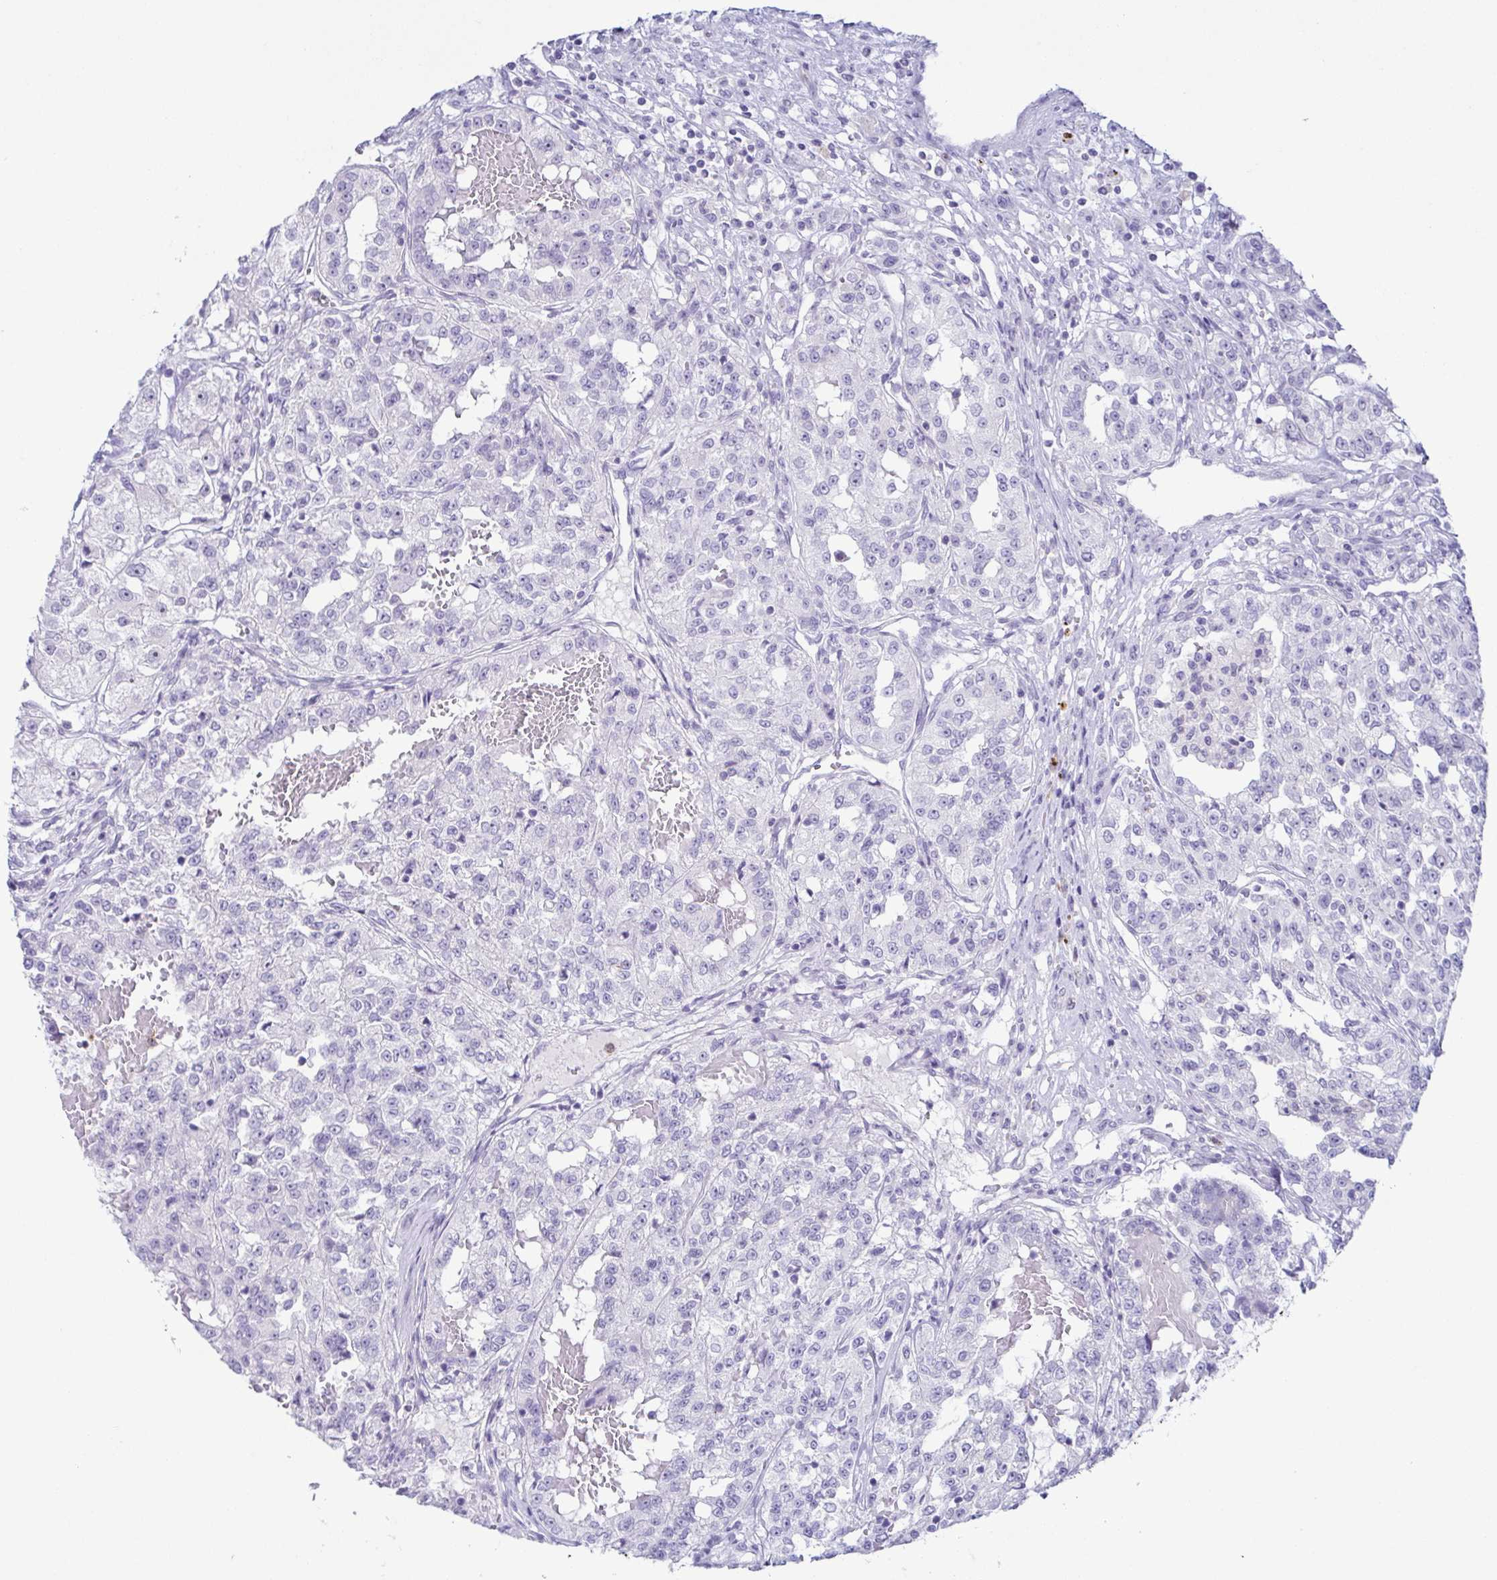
{"staining": {"intensity": "negative", "quantity": "none", "location": "none"}, "tissue": "renal cancer", "cell_type": "Tumor cells", "image_type": "cancer", "snomed": [{"axis": "morphology", "description": "Adenocarcinoma, NOS"}, {"axis": "topography", "description": "Kidney"}], "caption": "DAB (3,3'-diaminobenzidine) immunohistochemical staining of human renal adenocarcinoma reveals no significant positivity in tumor cells.", "gene": "AZU1", "patient": {"sex": "female", "age": 63}}